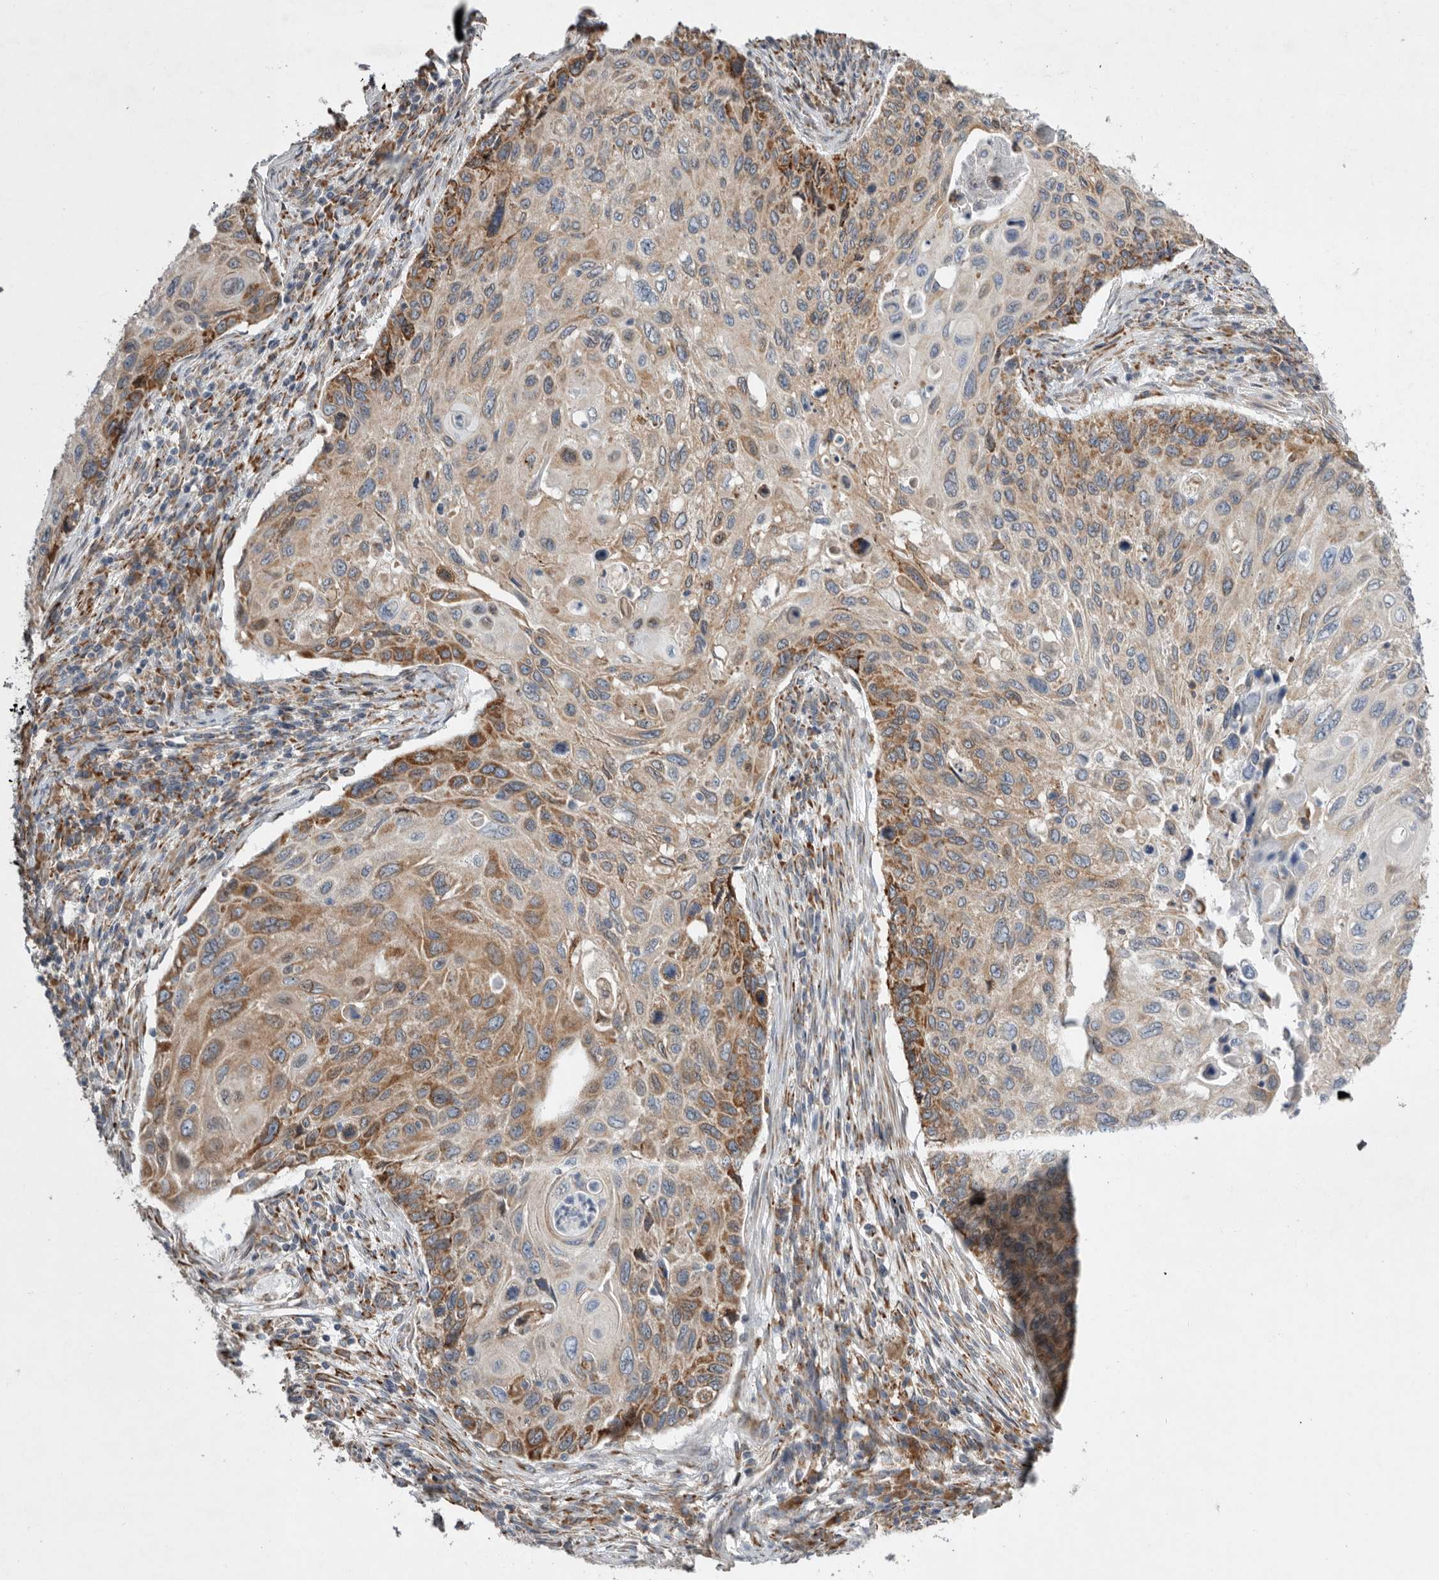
{"staining": {"intensity": "moderate", "quantity": ">75%", "location": "cytoplasmic/membranous"}, "tissue": "cervical cancer", "cell_type": "Tumor cells", "image_type": "cancer", "snomed": [{"axis": "morphology", "description": "Squamous cell carcinoma, NOS"}, {"axis": "topography", "description": "Cervix"}], "caption": "Immunohistochemical staining of human cervical cancer (squamous cell carcinoma) exhibits medium levels of moderate cytoplasmic/membranous protein expression in about >75% of tumor cells.", "gene": "GANAB", "patient": {"sex": "female", "age": 70}}